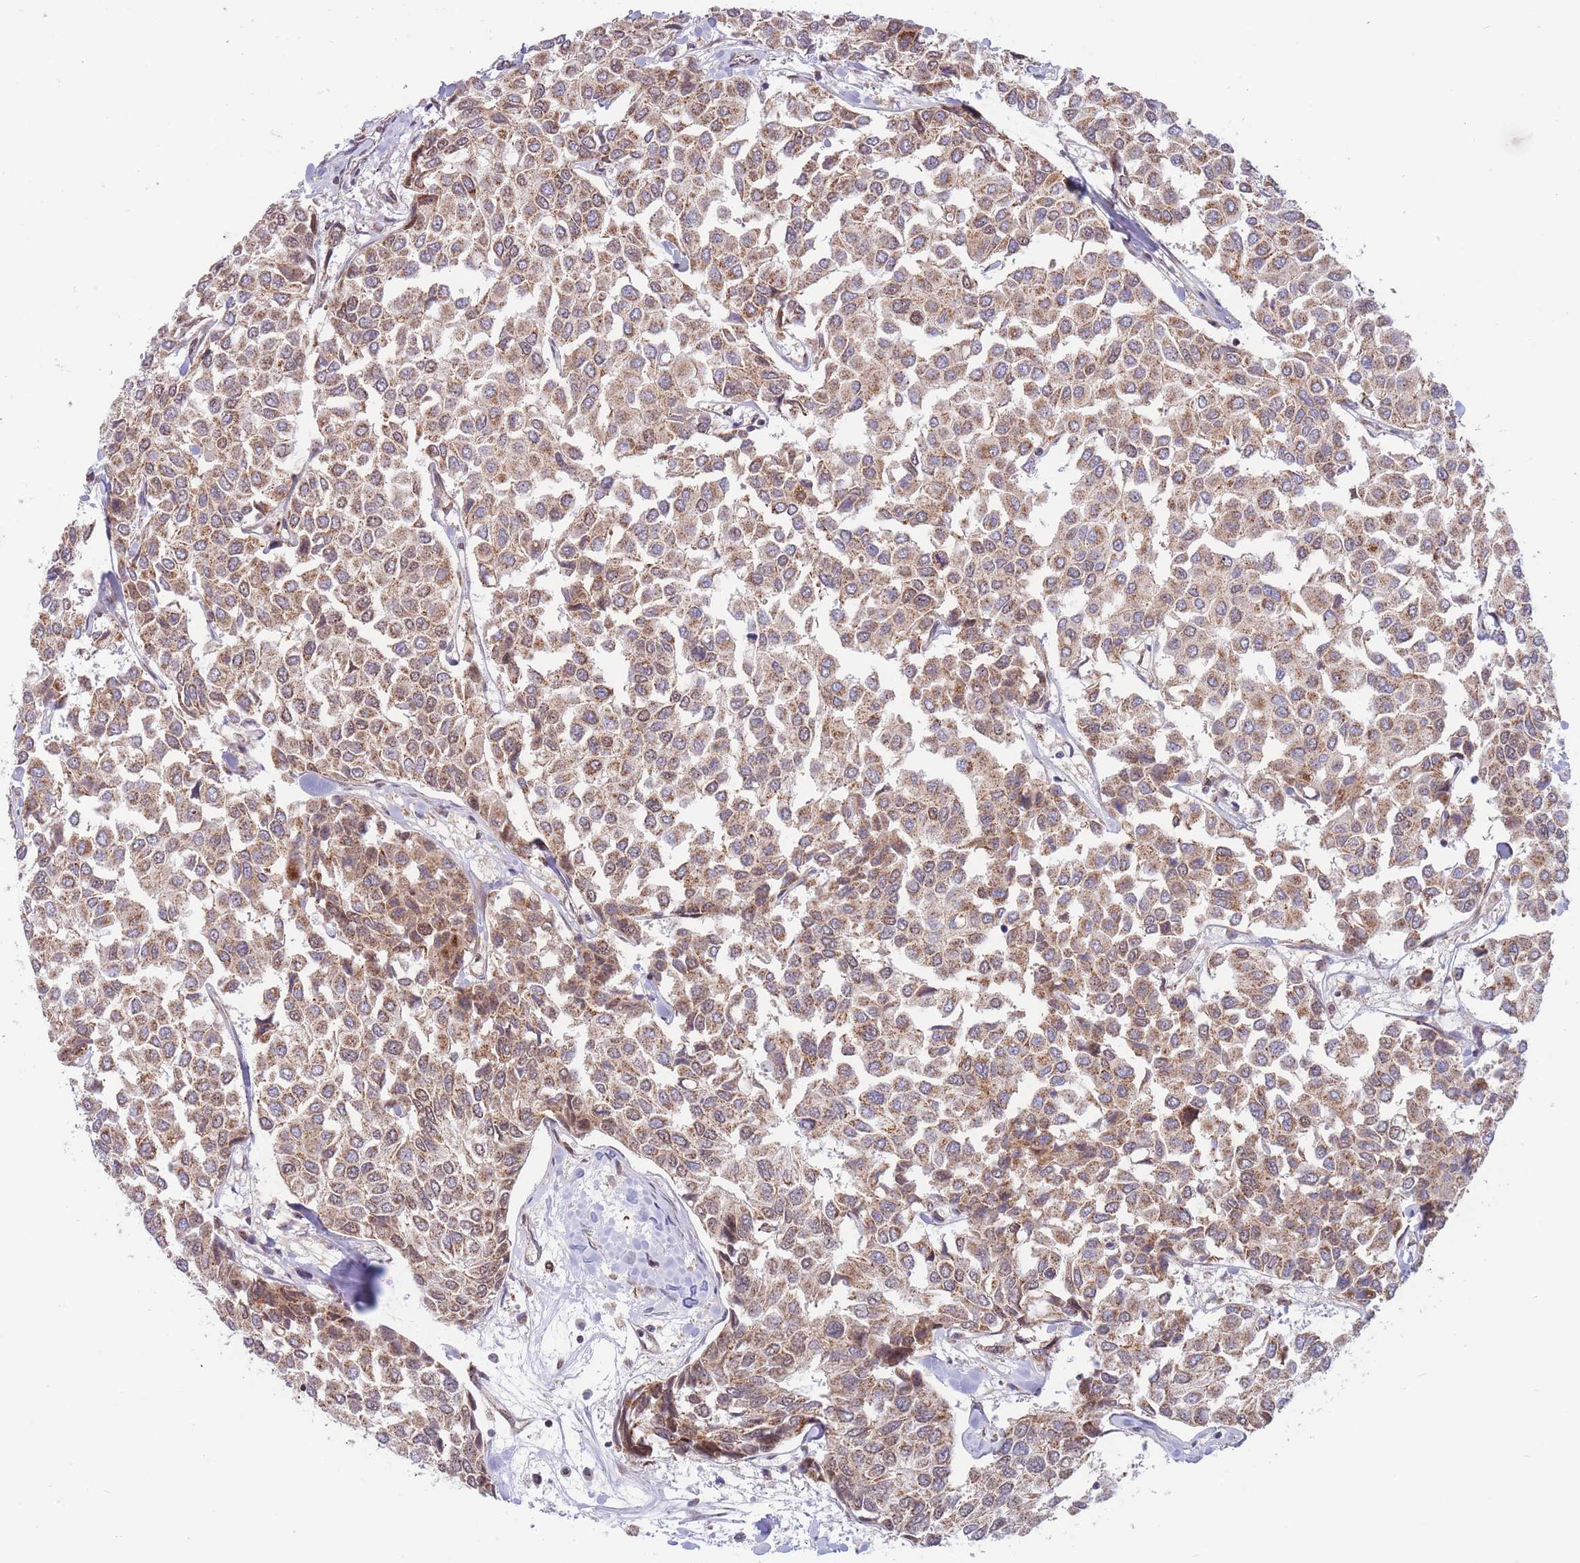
{"staining": {"intensity": "moderate", "quantity": ">75%", "location": "cytoplasmic/membranous"}, "tissue": "breast cancer", "cell_type": "Tumor cells", "image_type": "cancer", "snomed": [{"axis": "morphology", "description": "Duct carcinoma"}, {"axis": "topography", "description": "Breast"}], "caption": "Moderate cytoplasmic/membranous protein expression is present in about >75% of tumor cells in breast invasive ductal carcinoma.", "gene": "BOD1L1", "patient": {"sex": "female", "age": 55}}